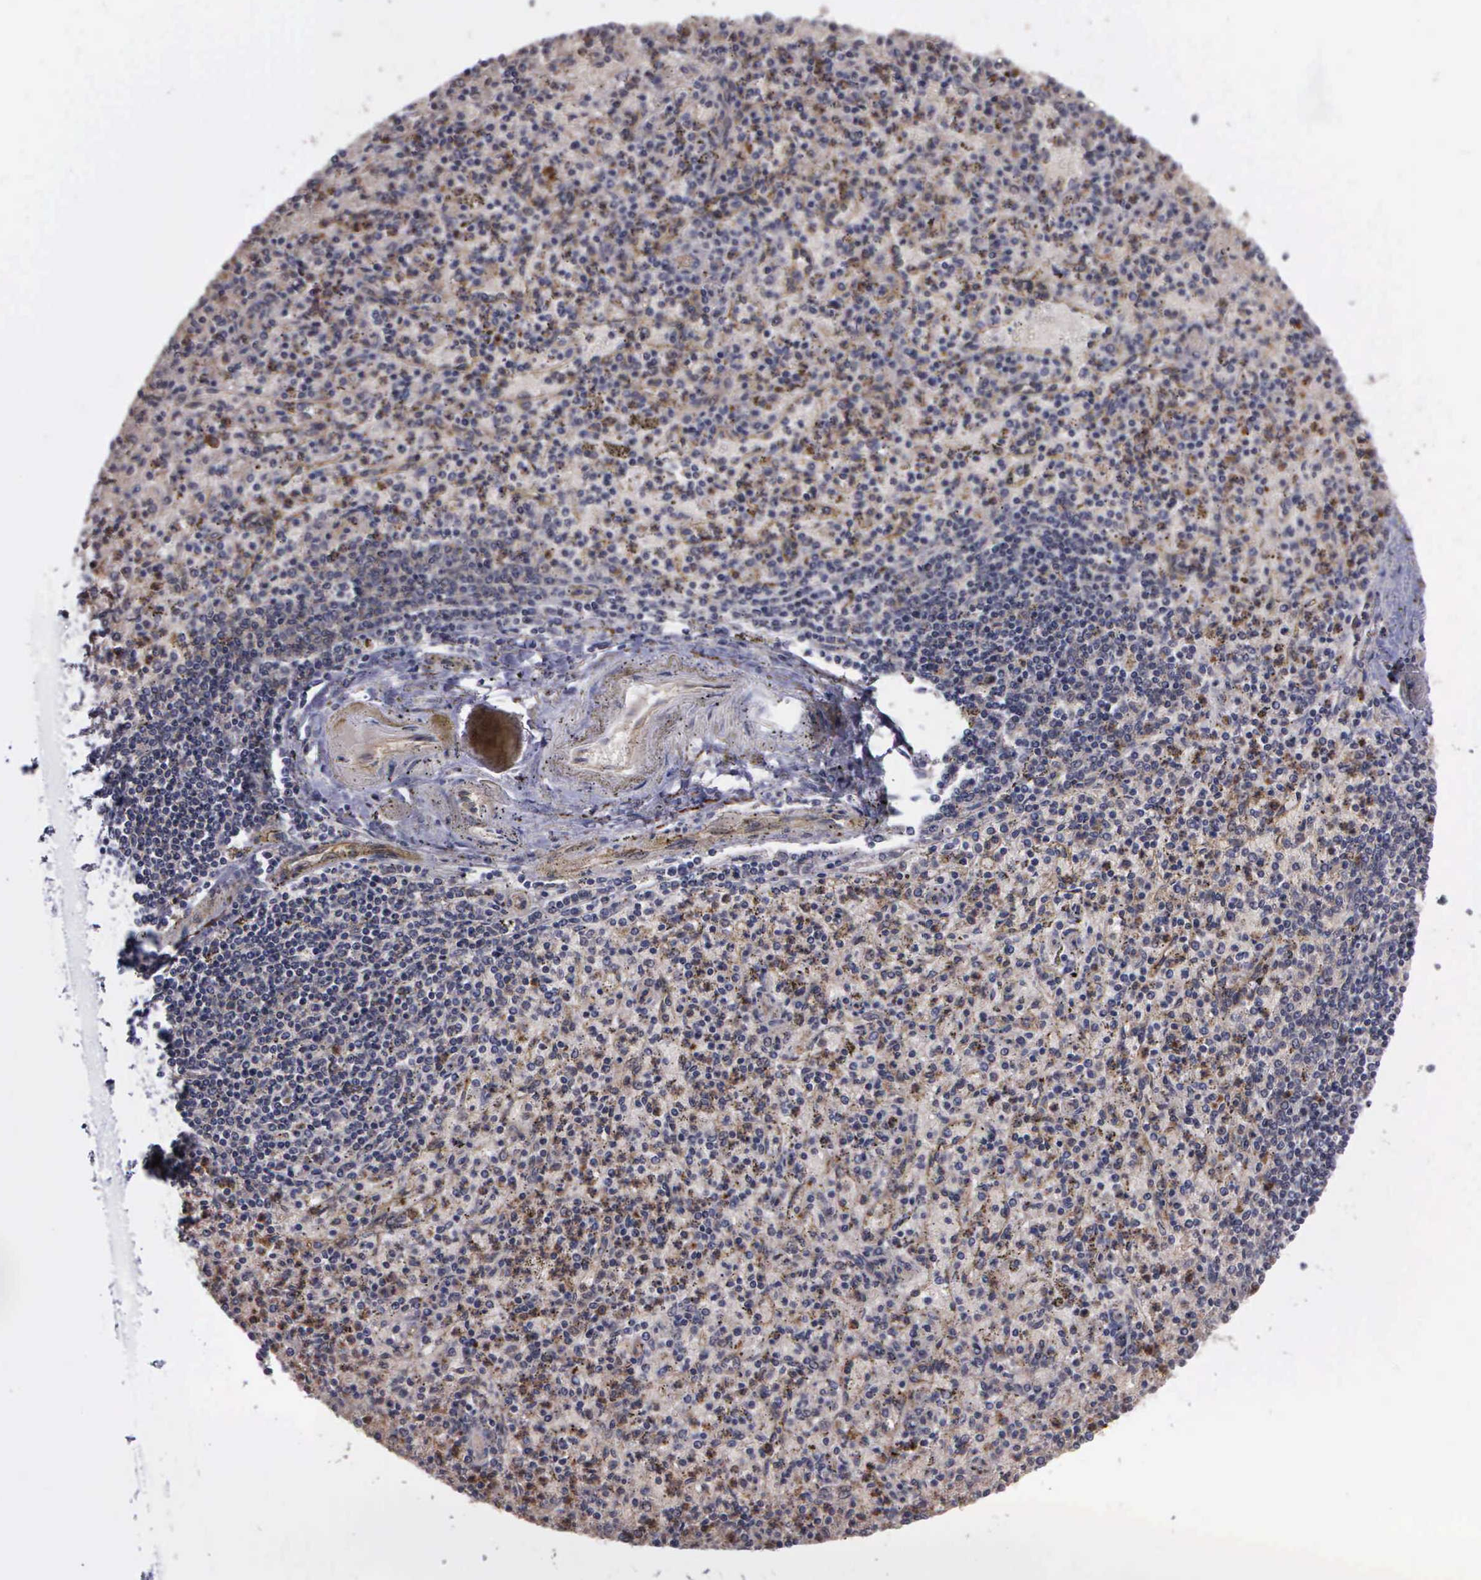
{"staining": {"intensity": "moderate", "quantity": "<25%", "location": "cytoplasmic/membranous"}, "tissue": "spleen", "cell_type": "Cells in red pulp", "image_type": "normal", "snomed": [{"axis": "morphology", "description": "Normal tissue, NOS"}, {"axis": "topography", "description": "Spleen"}], "caption": "Cells in red pulp display low levels of moderate cytoplasmic/membranous positivity in approximately <25% of cells in unremarkable human spleen.", "gene": "MAP3K9", "patient": {"sex": "male", "age": 72}}